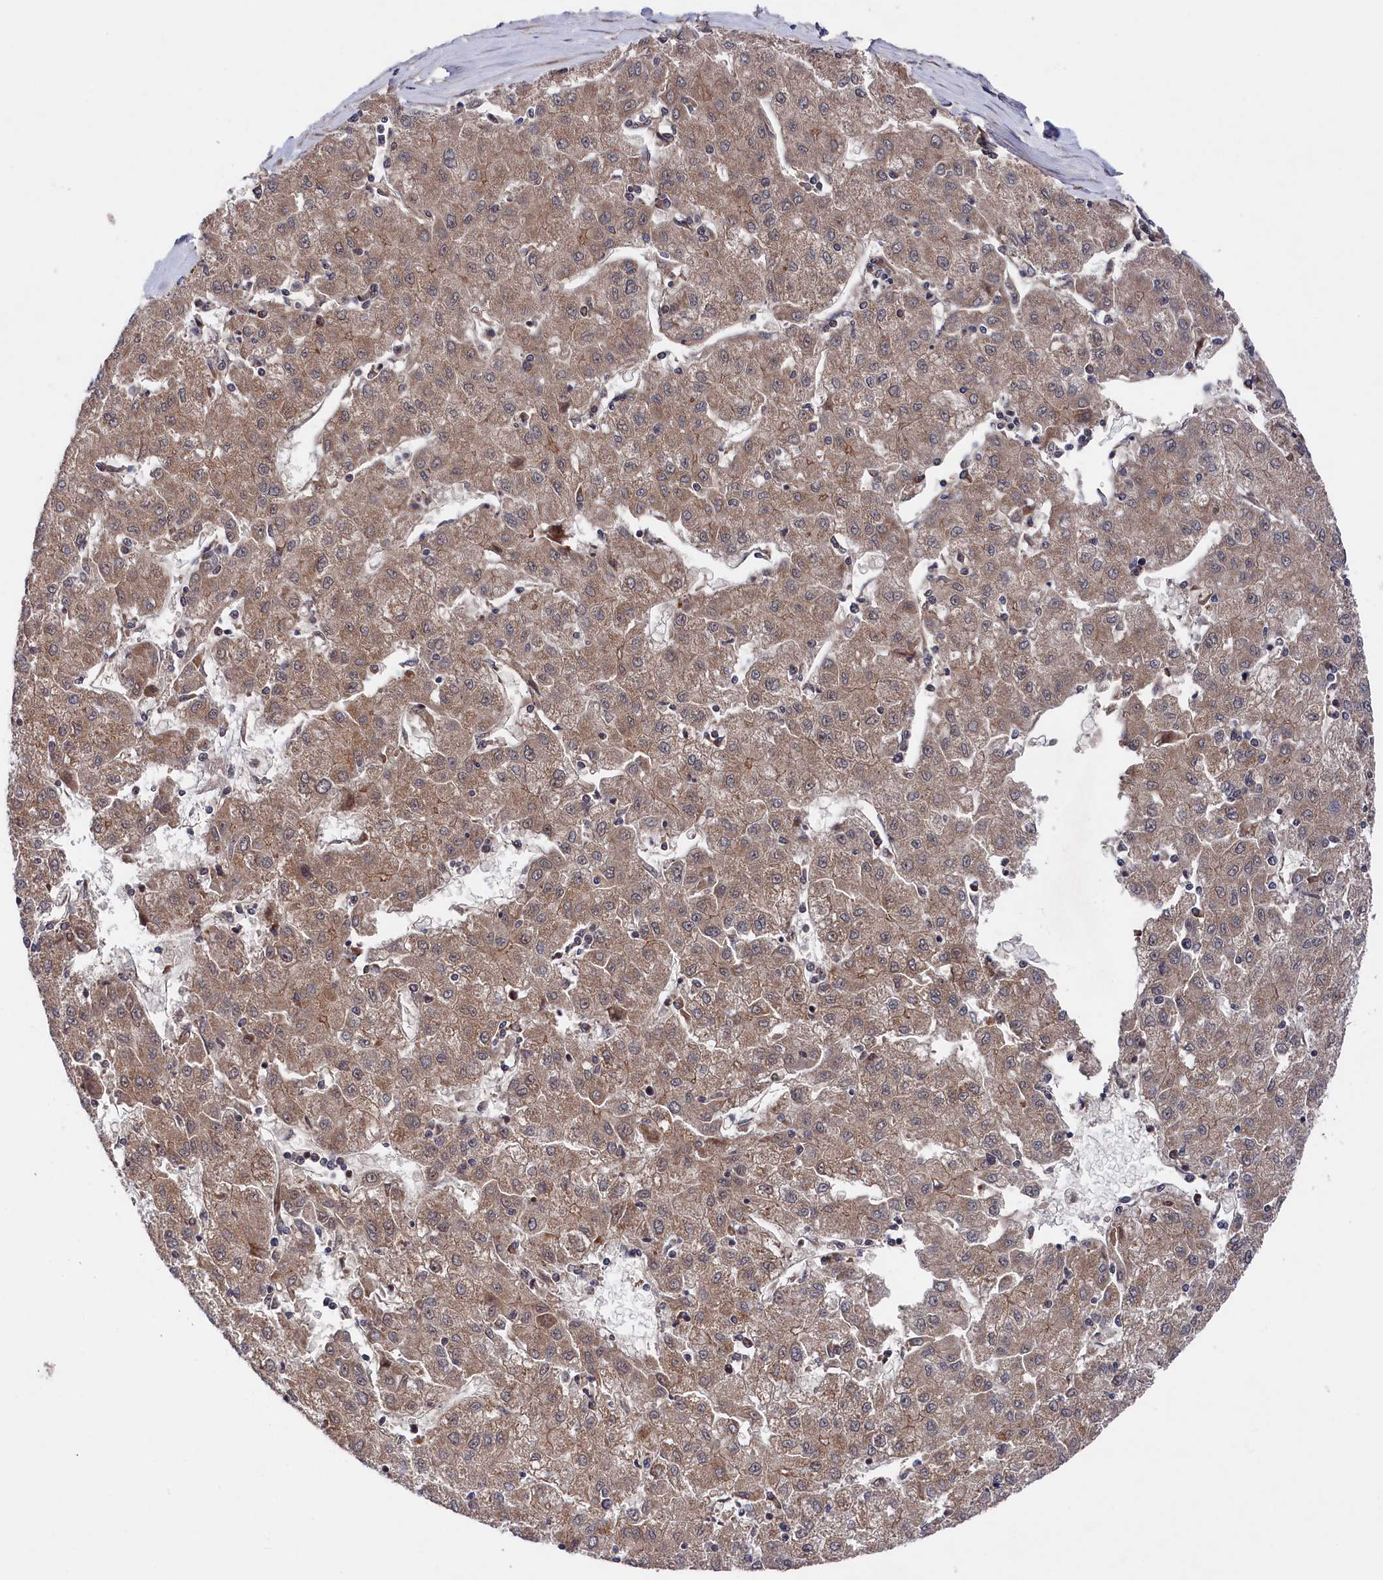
{"staining": {"intensity": "moderate", "quantity": ">75%", "location": "cytoplasmic/membranous"}, "tissue": "liver cancer", "cell_type": "Tumor cells", "image_type": "cancer", "snomed": [{"axis": "morphology", "description": "Carcinoma, Hepatocellular, NOS"}, {"axis": "topography", "description": "Liver"}], "caption": "Liver cancer (hepatocellular carcinoma) stained with DAB (3,3'-diaminobenzidine) immunohistochemistry exhibits medium levels of moderate cytoplasmic/membranous positivity in about >75% of tumor cells.", "gene": "SUPV3L1", "patient": {"sex": "male", "age": 72}}